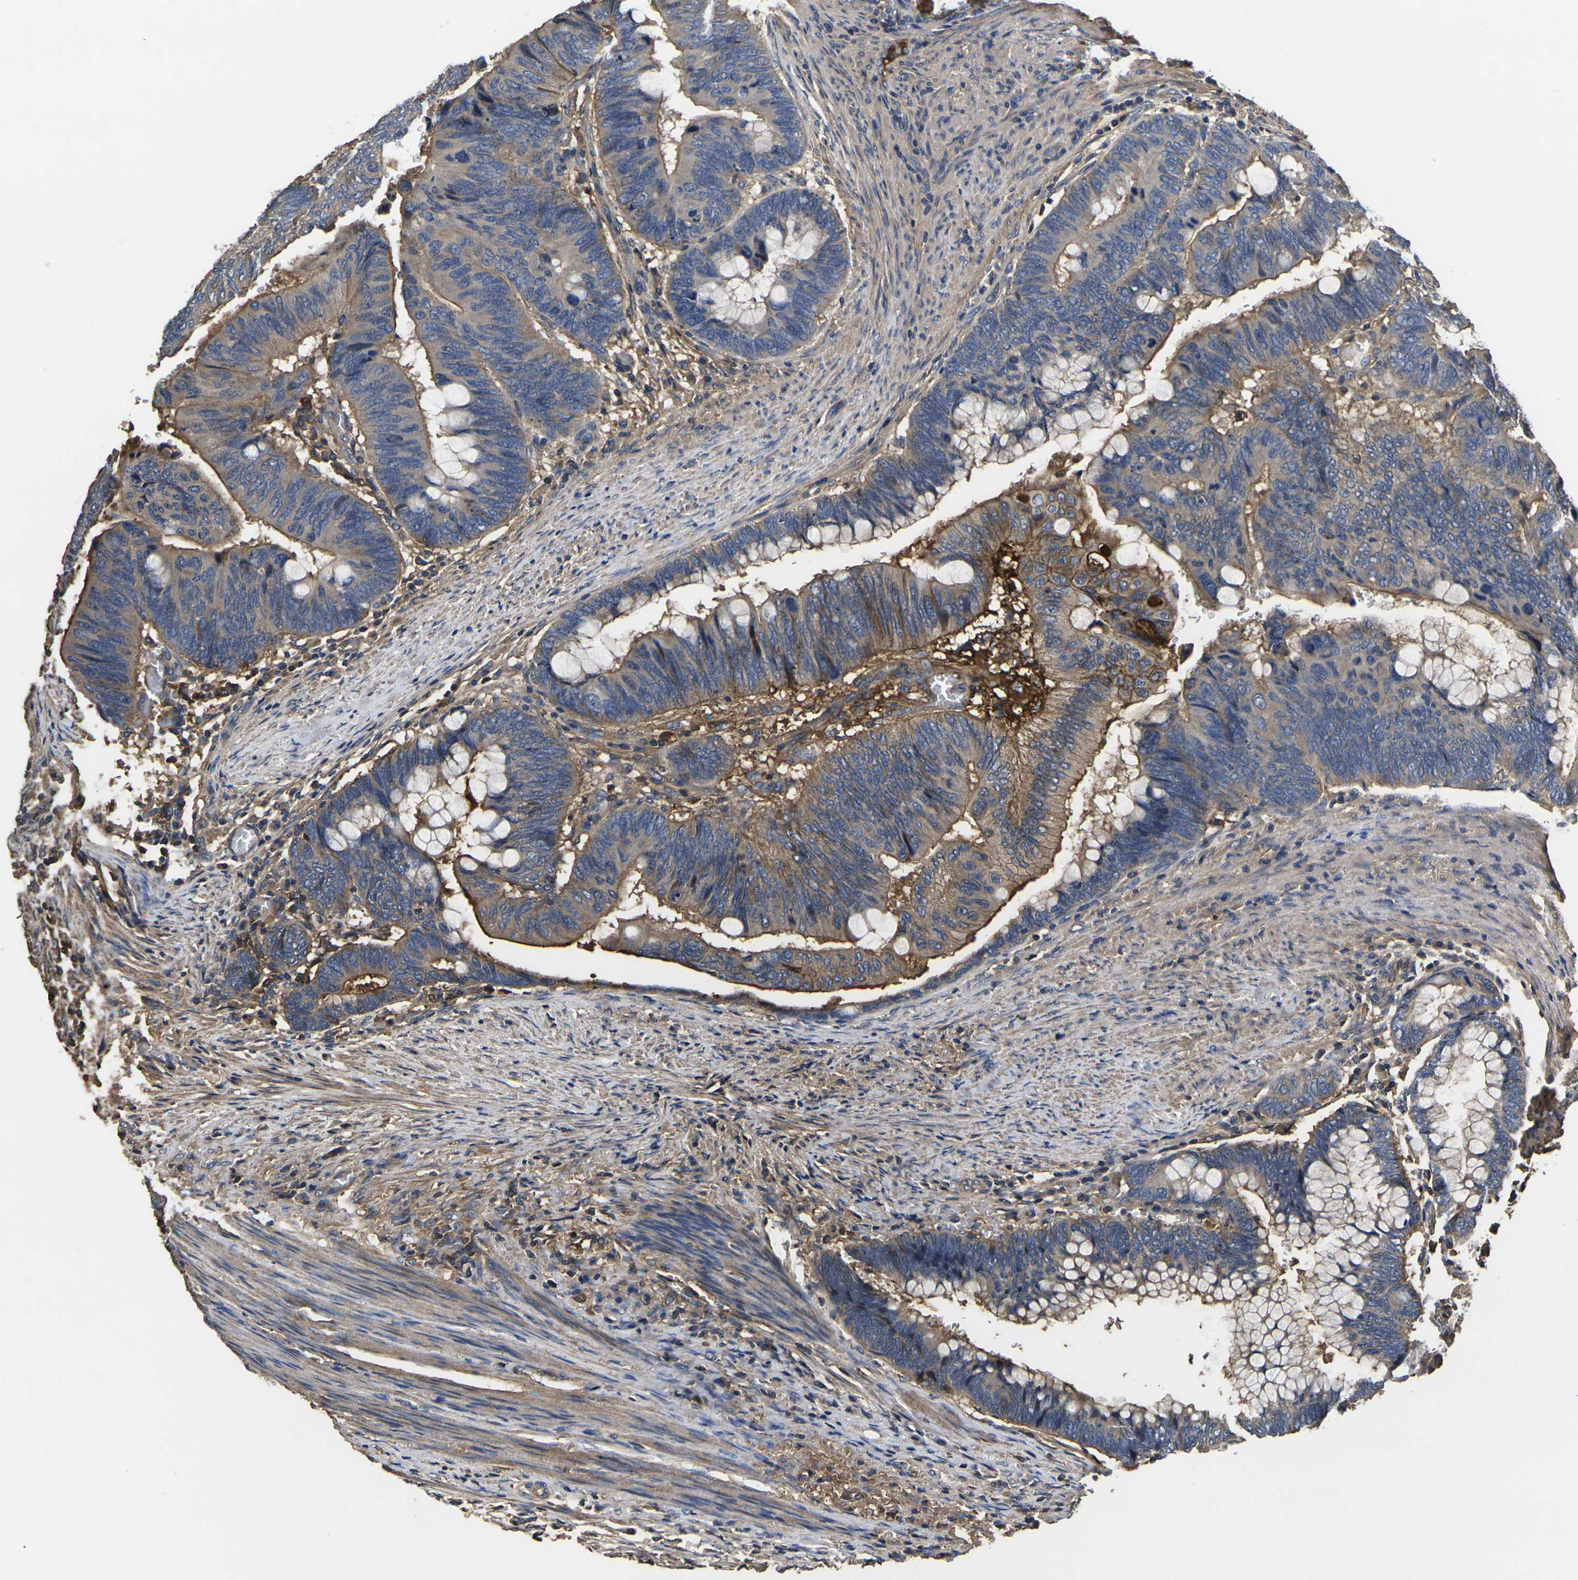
{"staining": {"intensity": "moderate", "quantity": "25%-75%", "location": "cytoplasmic/membranous"}, "tissue": "colorectal cancer", "cell_type": "Tumor cells", "image_type": "cancer", "snomed": [{"axis": "morphology", "description": "Normal tissue, NOS"}, {"axis": "morphology", "description": "Adenocarcinoma, NOS"}, {"axis": "topography", "description": "Rectum"}, {"axis": "topography", "description": "Peripheral nerve tissue"}], "caption": "Colorectal cancer (adenocarcinoma) was stained to show a protein in brown. There is medium levels of moderate cytoplasmic/membranous expression in about 25%-75% of tumor cells. The staining was performed using DAB (3,3'-diaminobenzidine) to visualize the protein expression in brown, while the nuclei were stained in blue with hematoxylin (Magnification: 20x).", "gene": "HSPG2", "patient": {"sex": "male", "age": 92}}